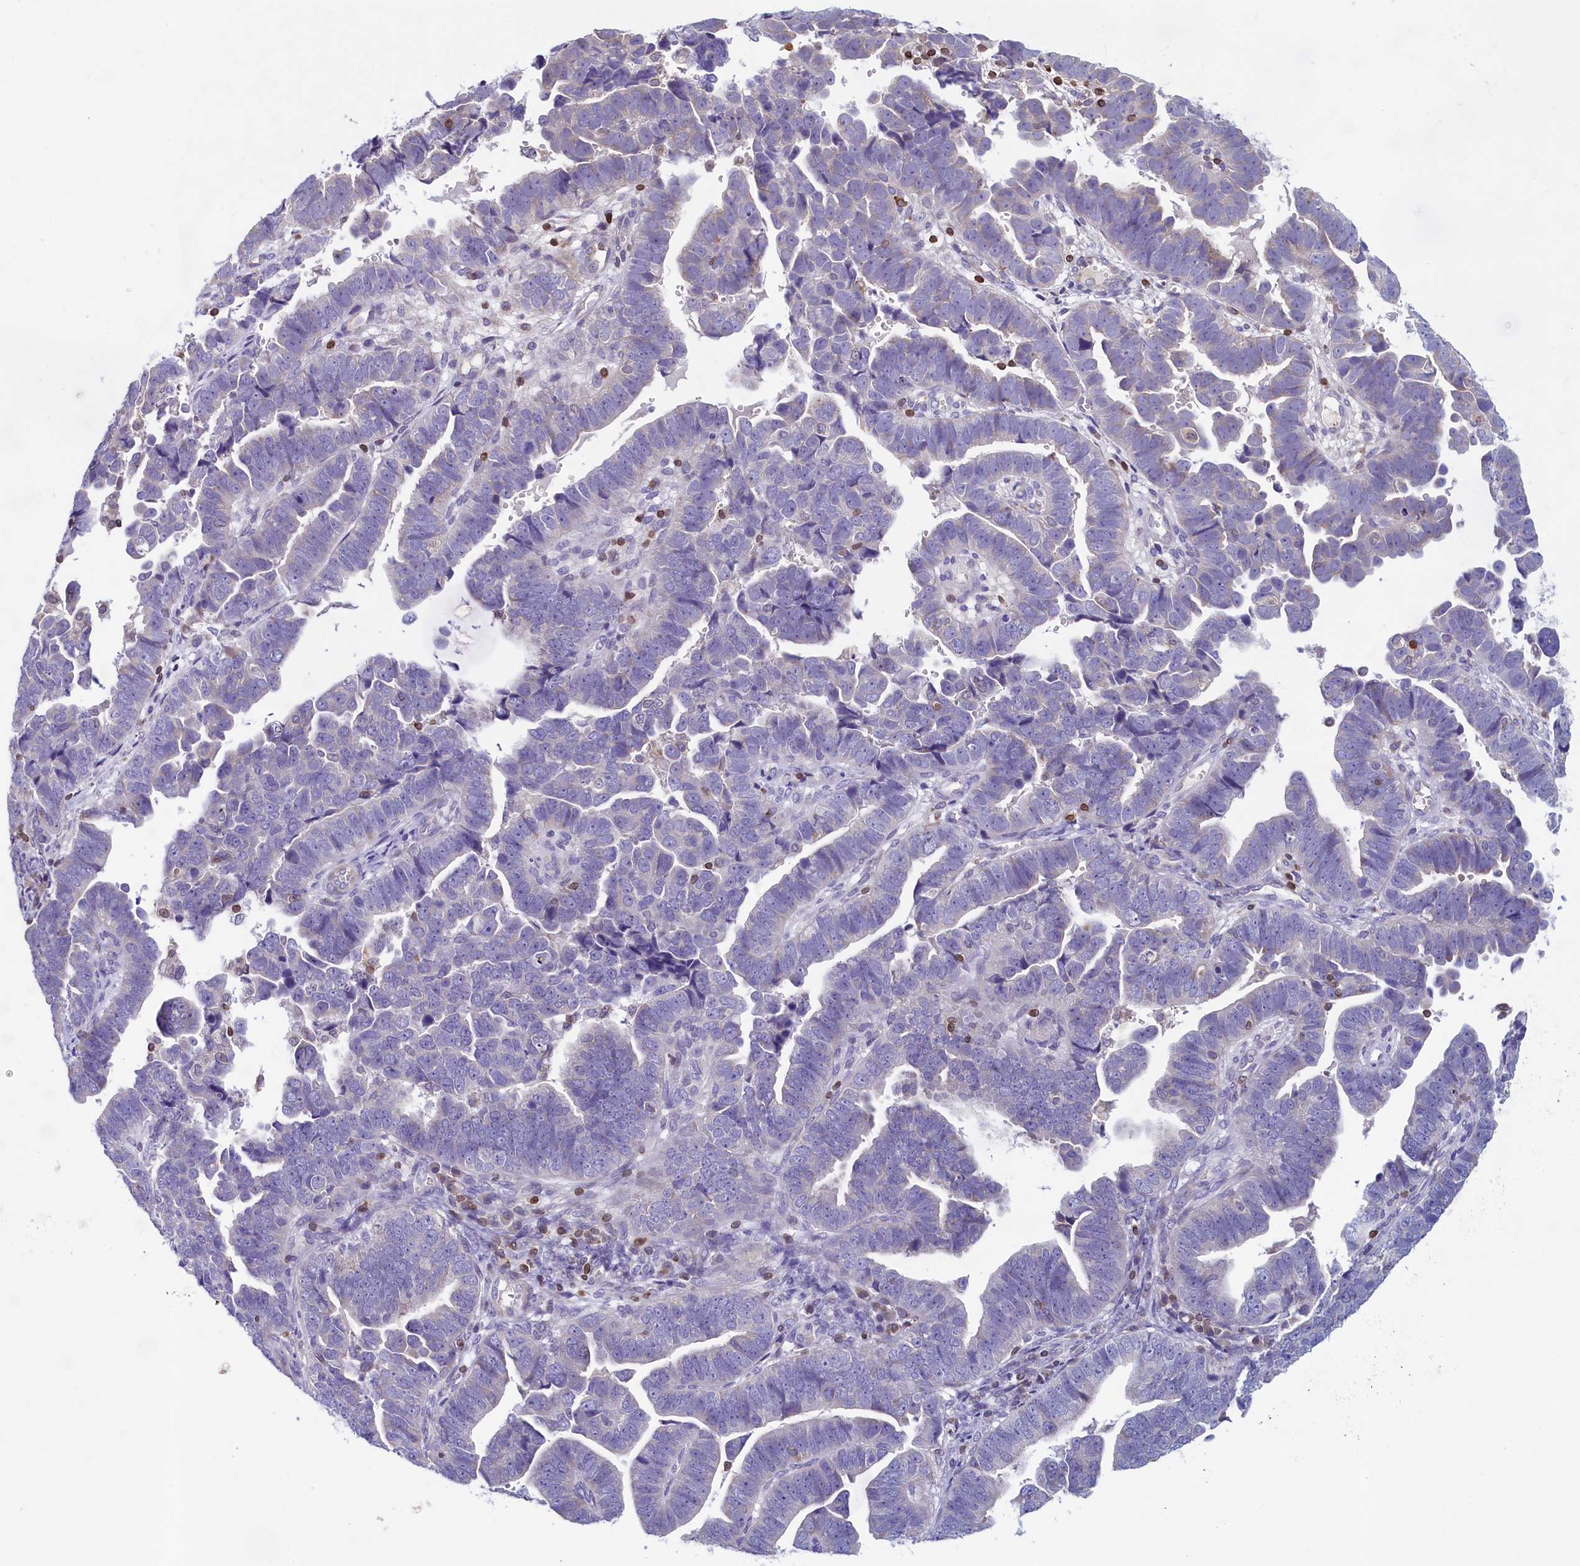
{"staining": {"intensity": "negative", "quantity": "none", "location": "none"}, "tissue": "endometrial cancer", "cell_type": "Tumor cells", "image_type": "cancer", "snomed": [{"axis": "morphology", "description": "Adenocarcinoma, NOS"}, {"axis": "topography", "description": "Endometrium"}], "caption": "Human endometrial cancer stained for a protein using immunohistochemistry exhibits no staining in tumor cells.", "gene": "TRAF3IP3", "patient": {"sex": "female", "age": 75}}